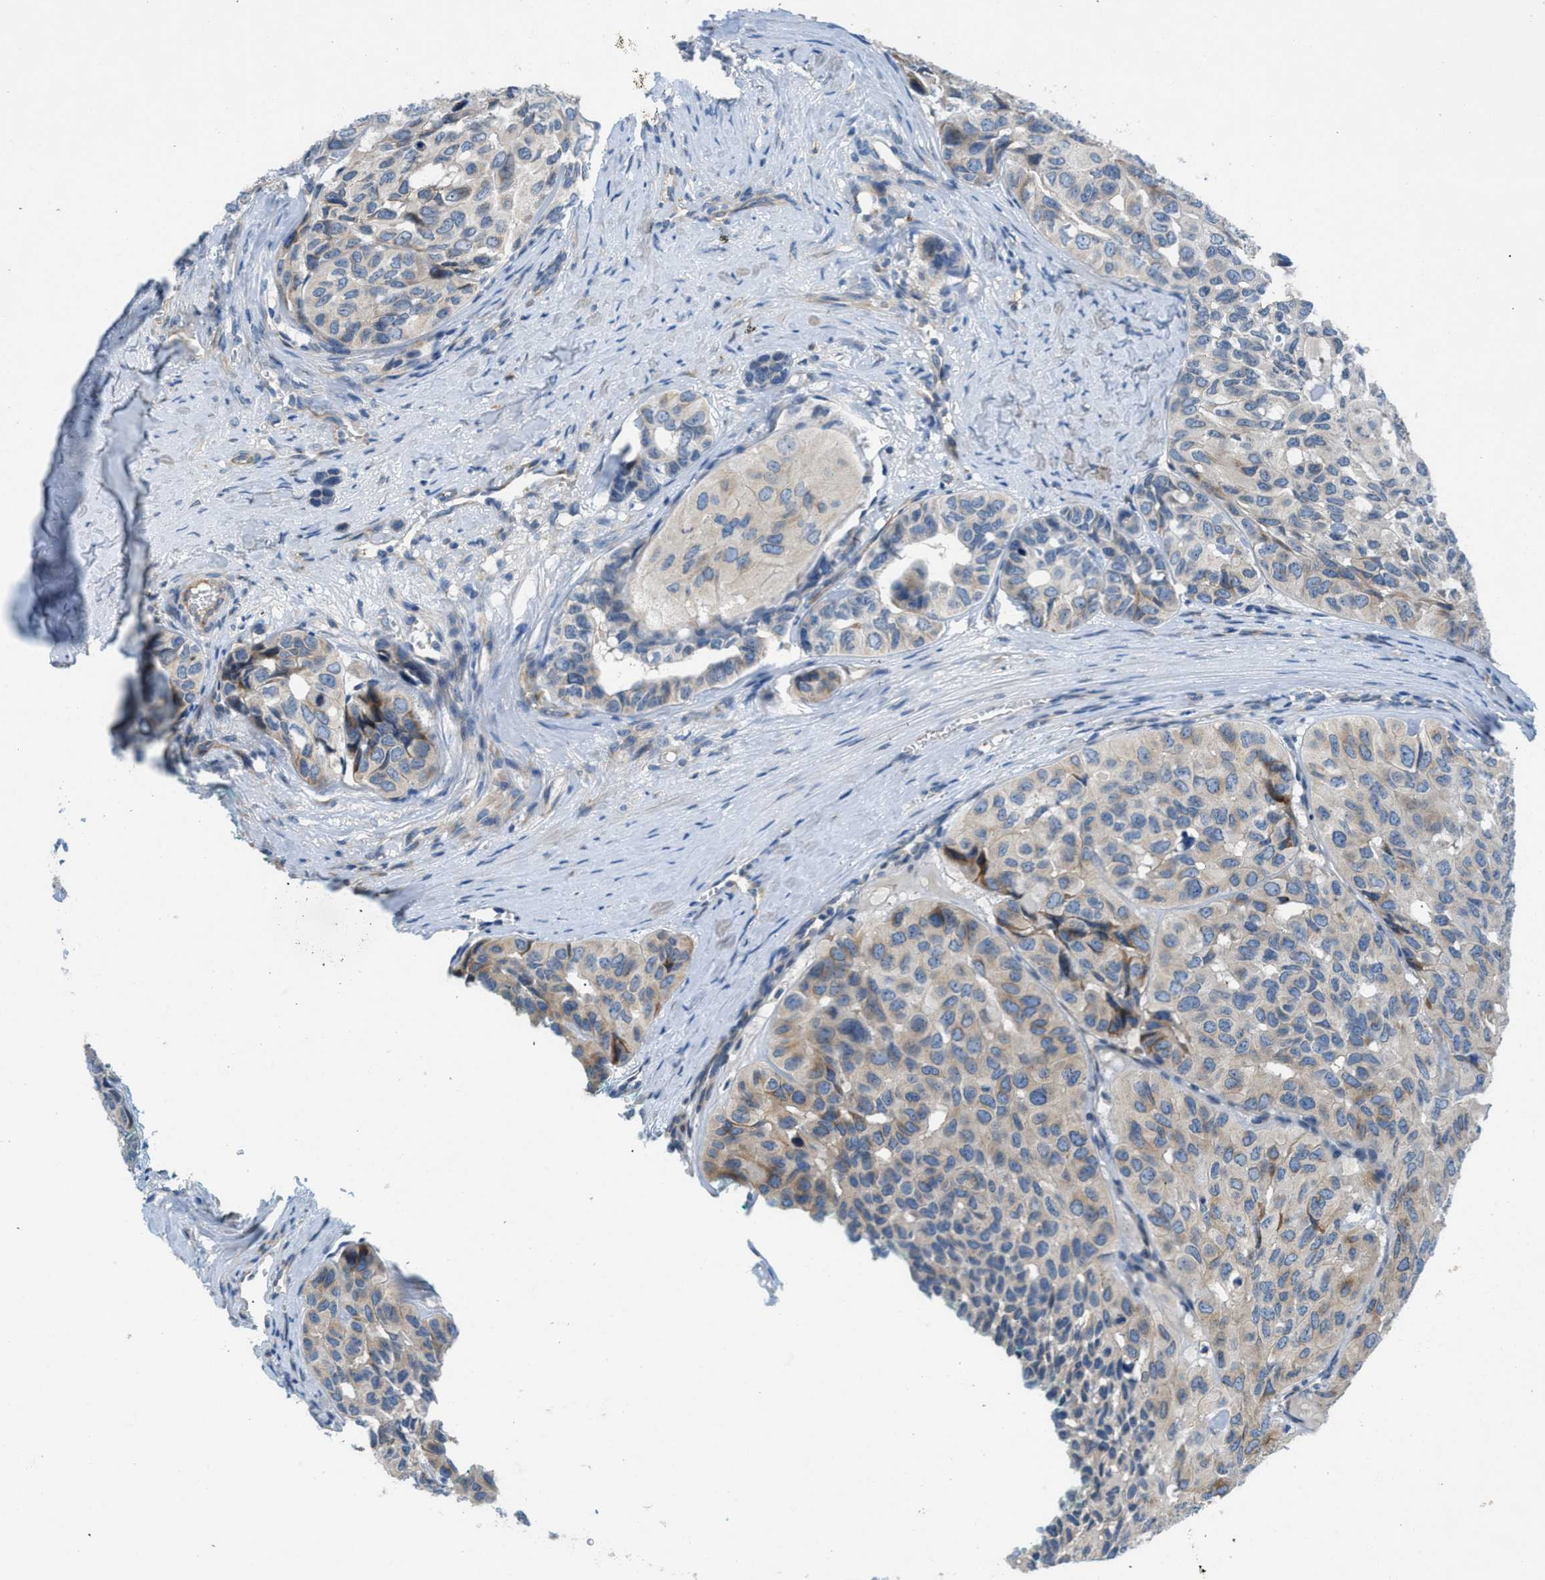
{"staining": {"intensity": "weak", "quantity": "<25%", "location": "cytoplasmic/membranous"}, "tissue": "head and neck cancer", "cell_type": "Tumor cells", "image_type": "cancer", "snomed": [{"axis": "morphology", "description": "Adenocarcinoma, NOS"}, {"axis": "topography", "description": "Salivary gland, NOS"}, {"axis": "topography", "description": "Head-Neck"}], "caption": "High power microscopy image of an IHC photomicrograph of head and neck cancer, revealing no significant staining in tumor cells.", "gene": "TMEM248", "patient": {"sex": "female", "age": 76}}